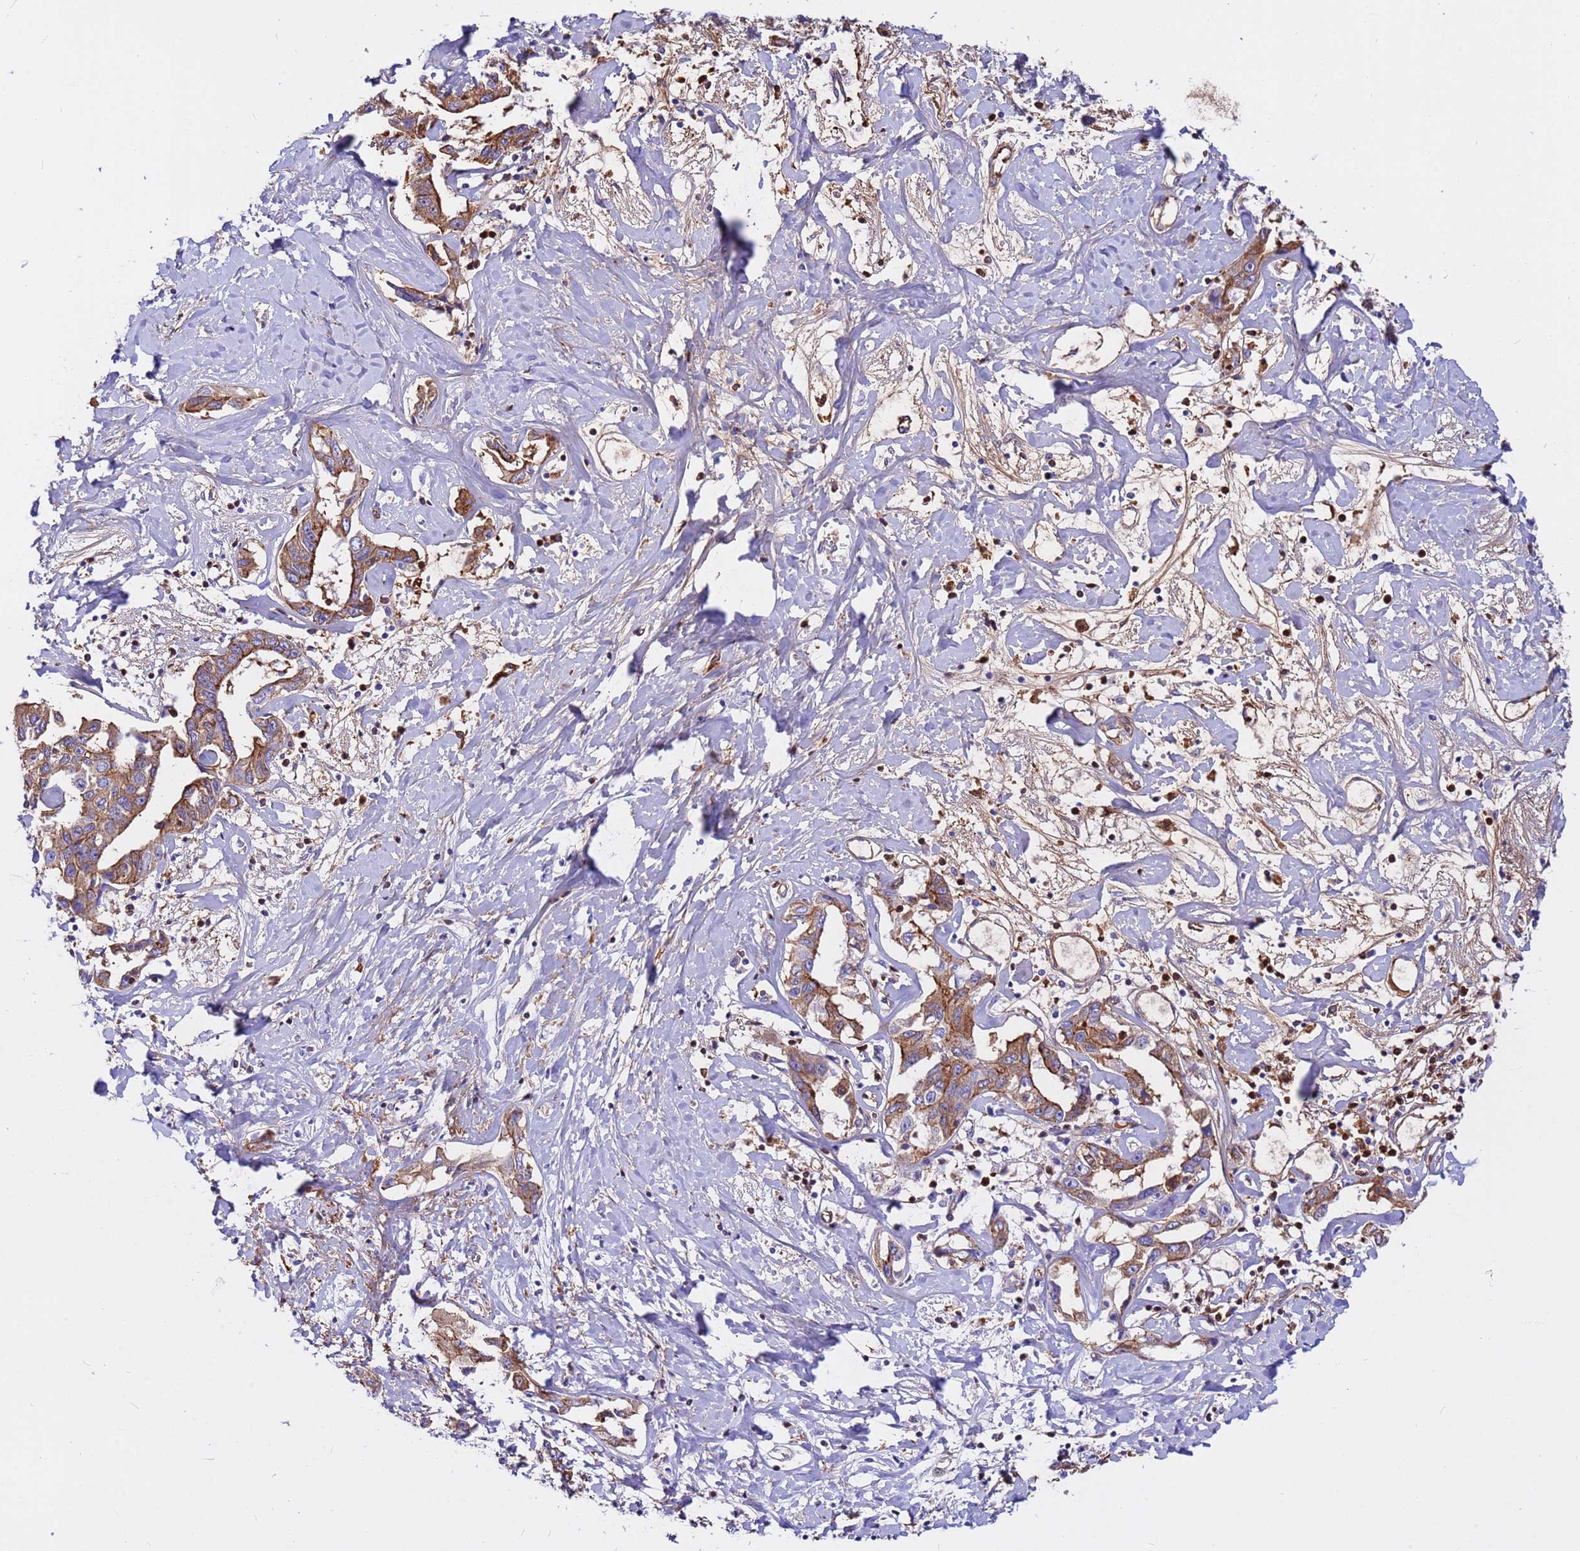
{"staining": {"intensity": "moderate", "quantity": ">75%", "location": "cytoplasmic/membranous"}, "tissue": "liver cancer", "cell_type": "Tumor cells", "image_type": "cancer", "snomed": [{"axis": "morphology", "description": "Cholangiocarcinoma"}, {"axis": "topography", "description": "Liver"}], "caption": "Liver cholangiocarcinoma stained for a protein demonstrates moderate cytoplasmic/membranous positivity in tumor cells.", "gene": "CRHBP", "patient": {"sex": "male", "age": 59}}